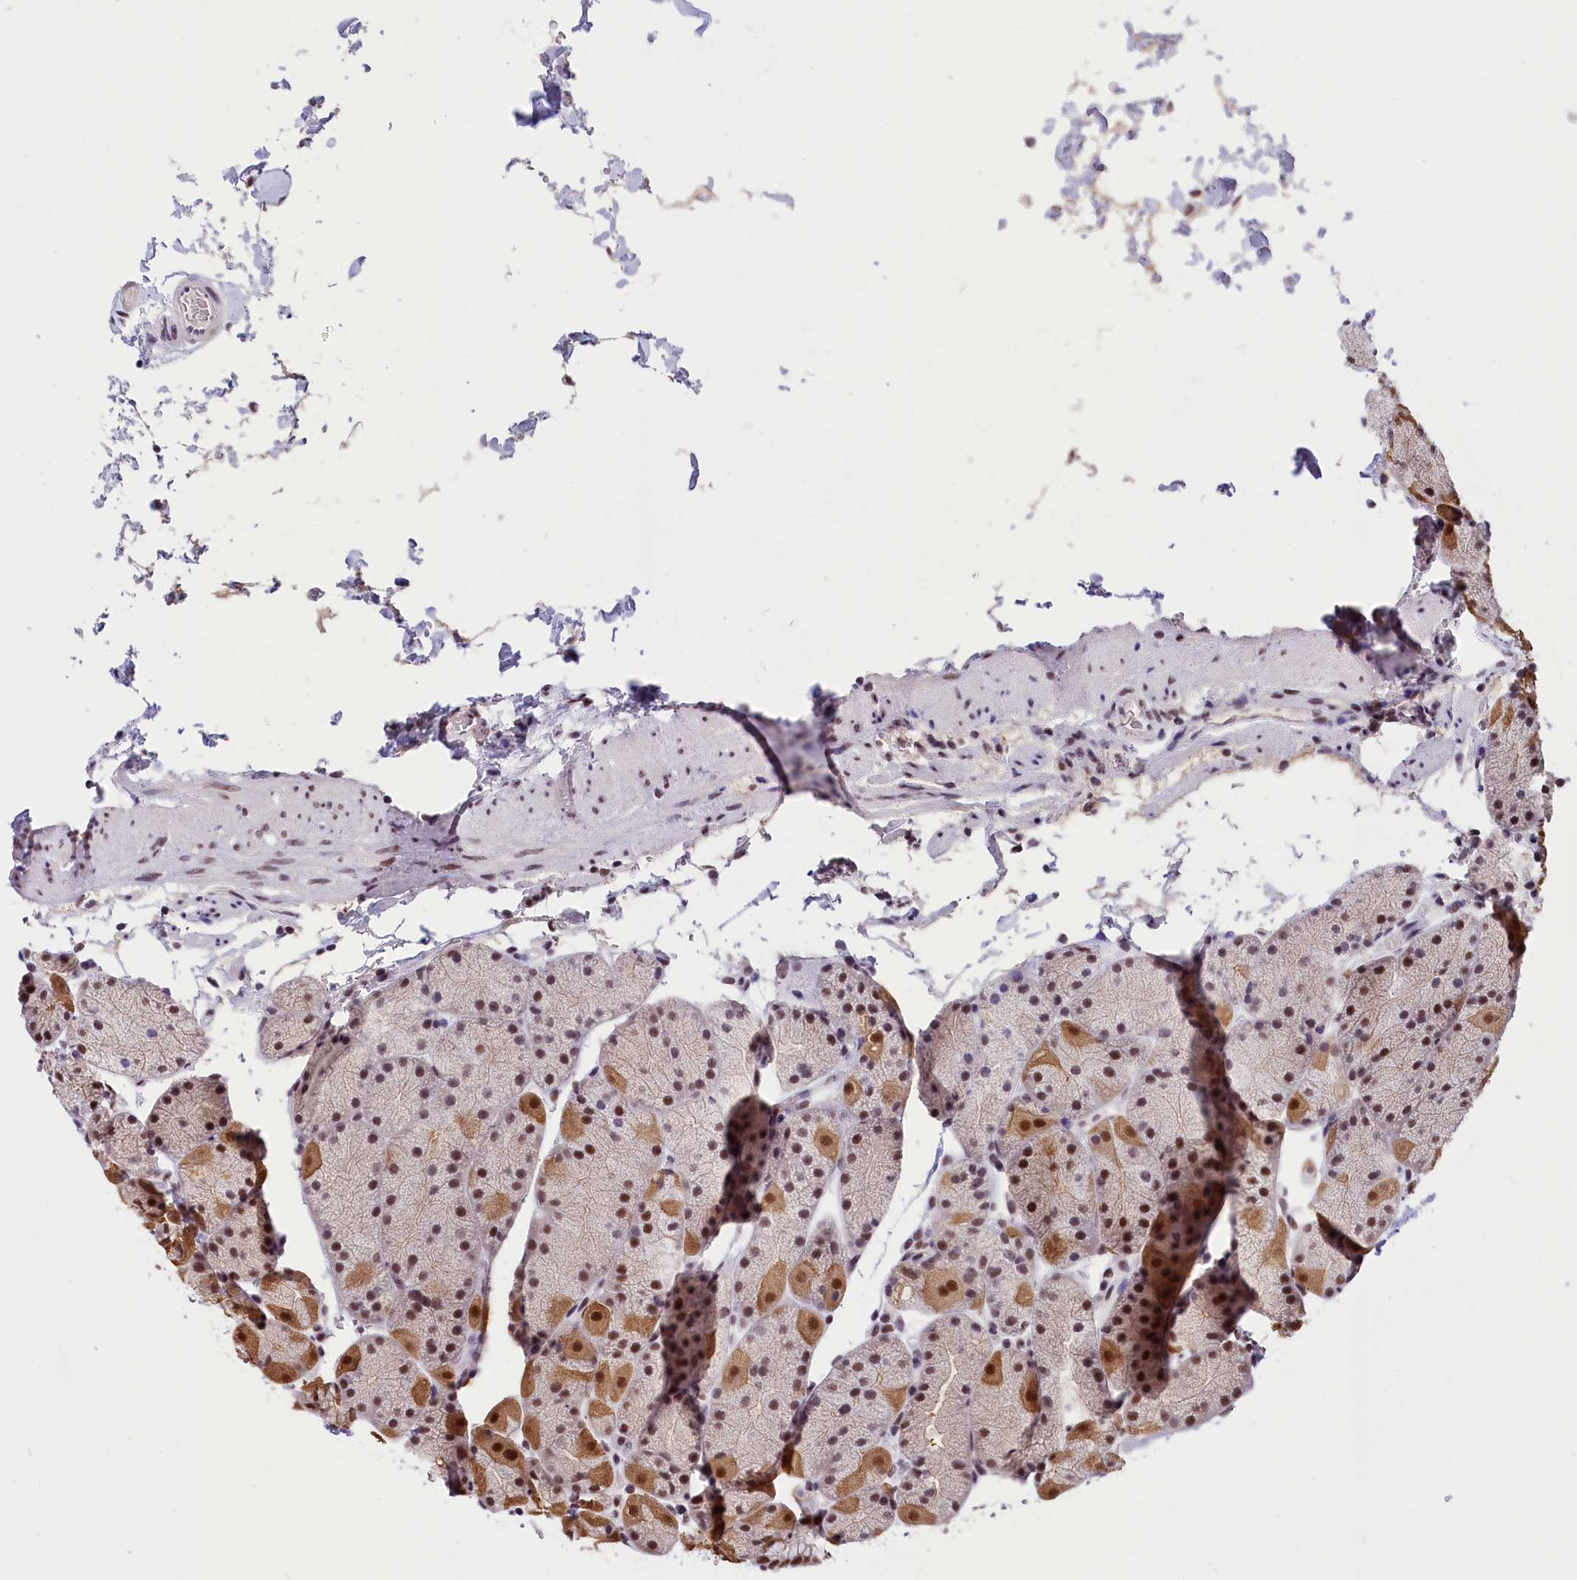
{"staining": {"intensity": "moderate", "quantity": ">75%", "location": "cytoplasmic/membranous,nuclear"}, "tissue": "stomach", "cell_type": "Glandular cells", "image_type": "normal", "snomed": [{"axis": "morphology", "description": "Normal tissue, NOS"}, {"axis": "topography", "description": "Stomach, upper"}, {"axis": "topography", "description": "Stomach, lower"}], "caption": "Immunohistochemical staining of benign stomach shows >75% levels of moderate cytoplasmic/membranous,nuclear protein staining in about >75% of glandular cells. The protein of interest is stained brown, and the nuclei are stained in blue (DAB IHC with brightfield microscopy, high magnification).", "gene": "ZC3H4", "patient": {"sex": "male", "age": 67}}